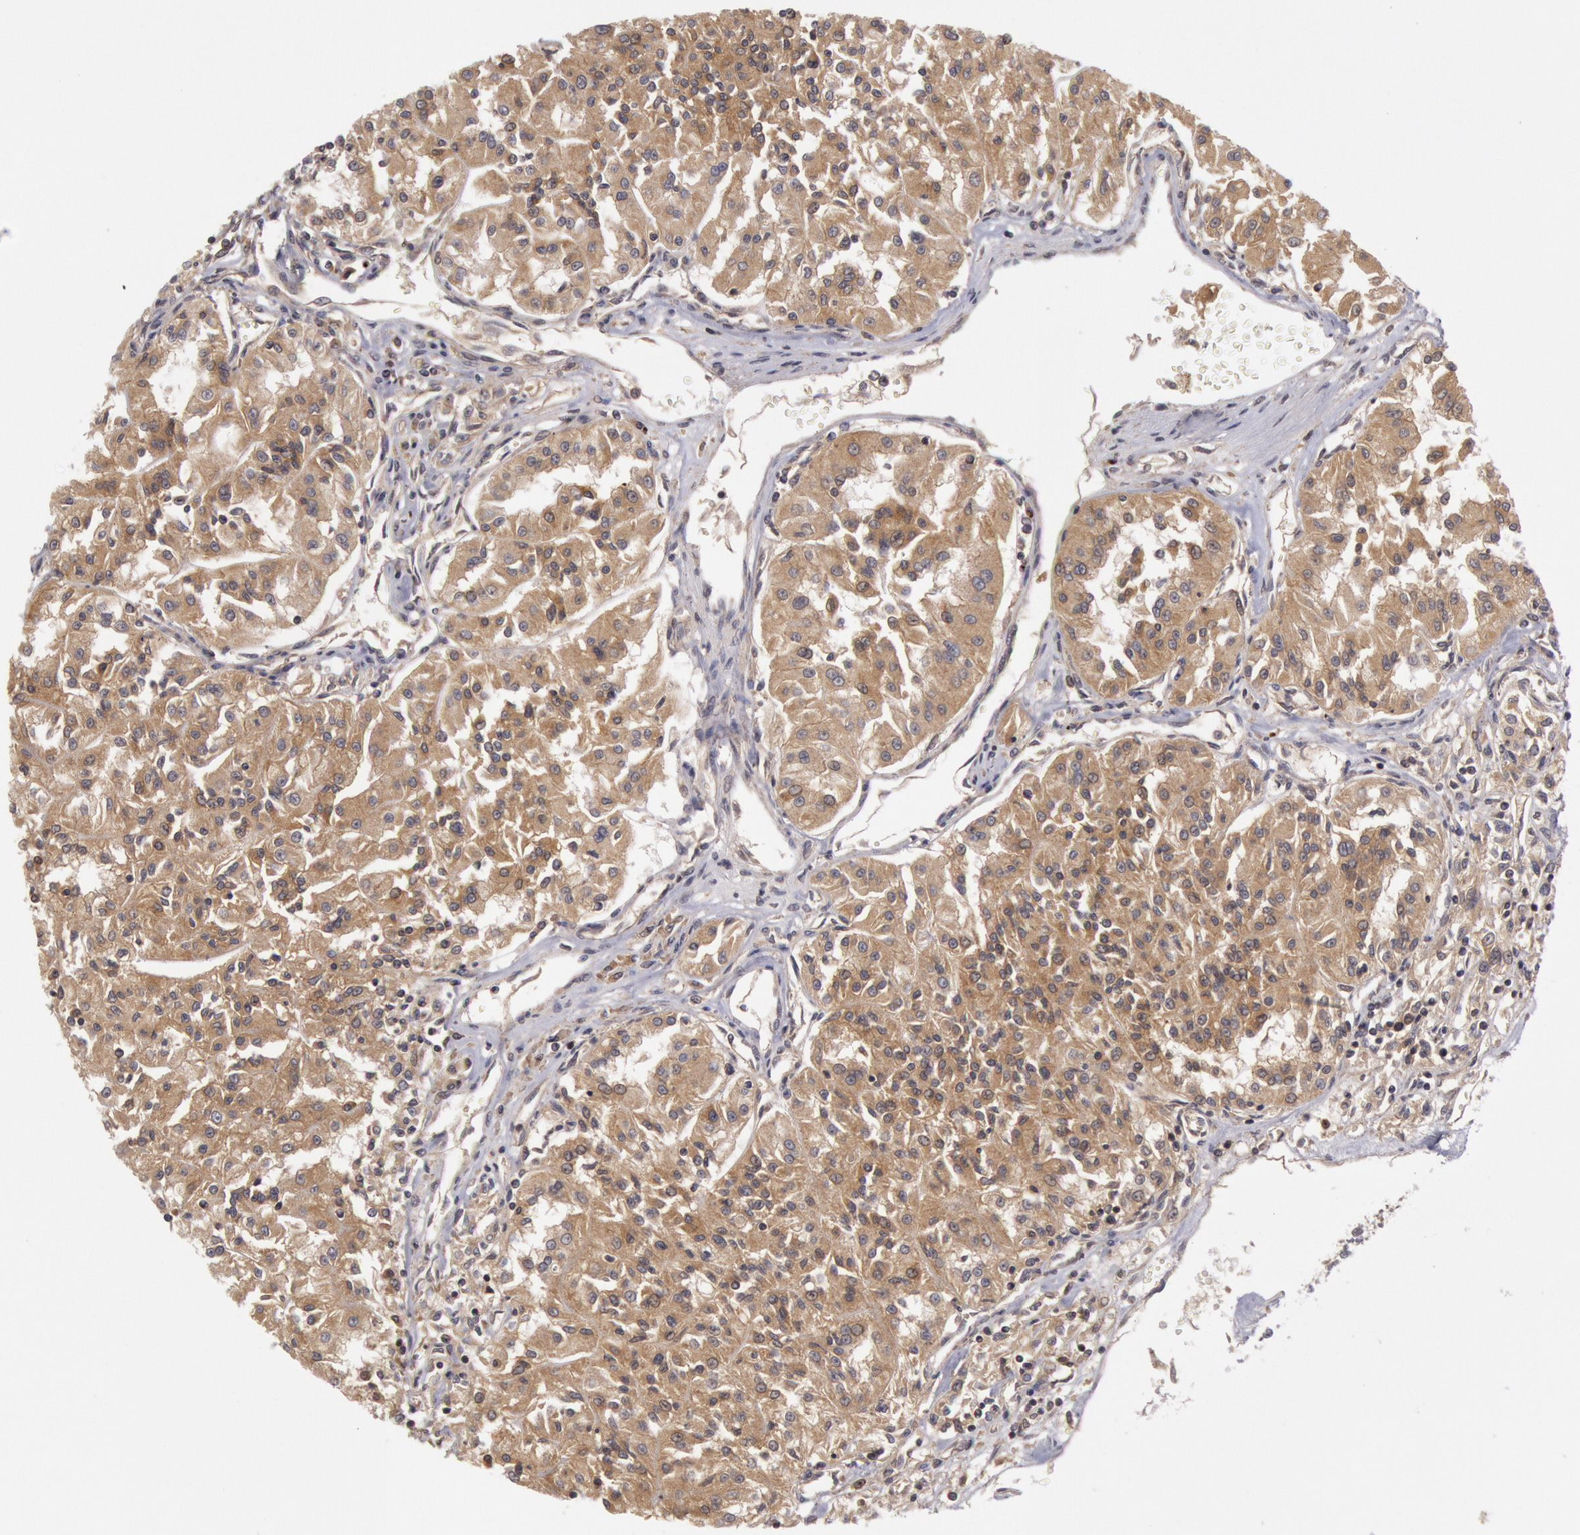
{"staining": {"intensity": "moderate", "quantity": ">75%", "location": "cytoplasmic/membranous"}, "tissue": "renal cancer", "cell_type": "Tumor cells", "image_type": "cancer", "snomed": [{"axis": "morphology", "description": "Adenocarcinoma, NOS"}, {"axis": "topography", "description": "Kidney"}], "caption": "This micrograph displays renal adenocarcinoma stained with immunohistochemistry (IHC) to label a protein in brown. The cytoplasmic/membranous of tumor cells show moderate positivity for the protein. Nuclei are counter-stained blue.", "gene": "BRAF", "patient": {"sex": "male", "age": 78}}